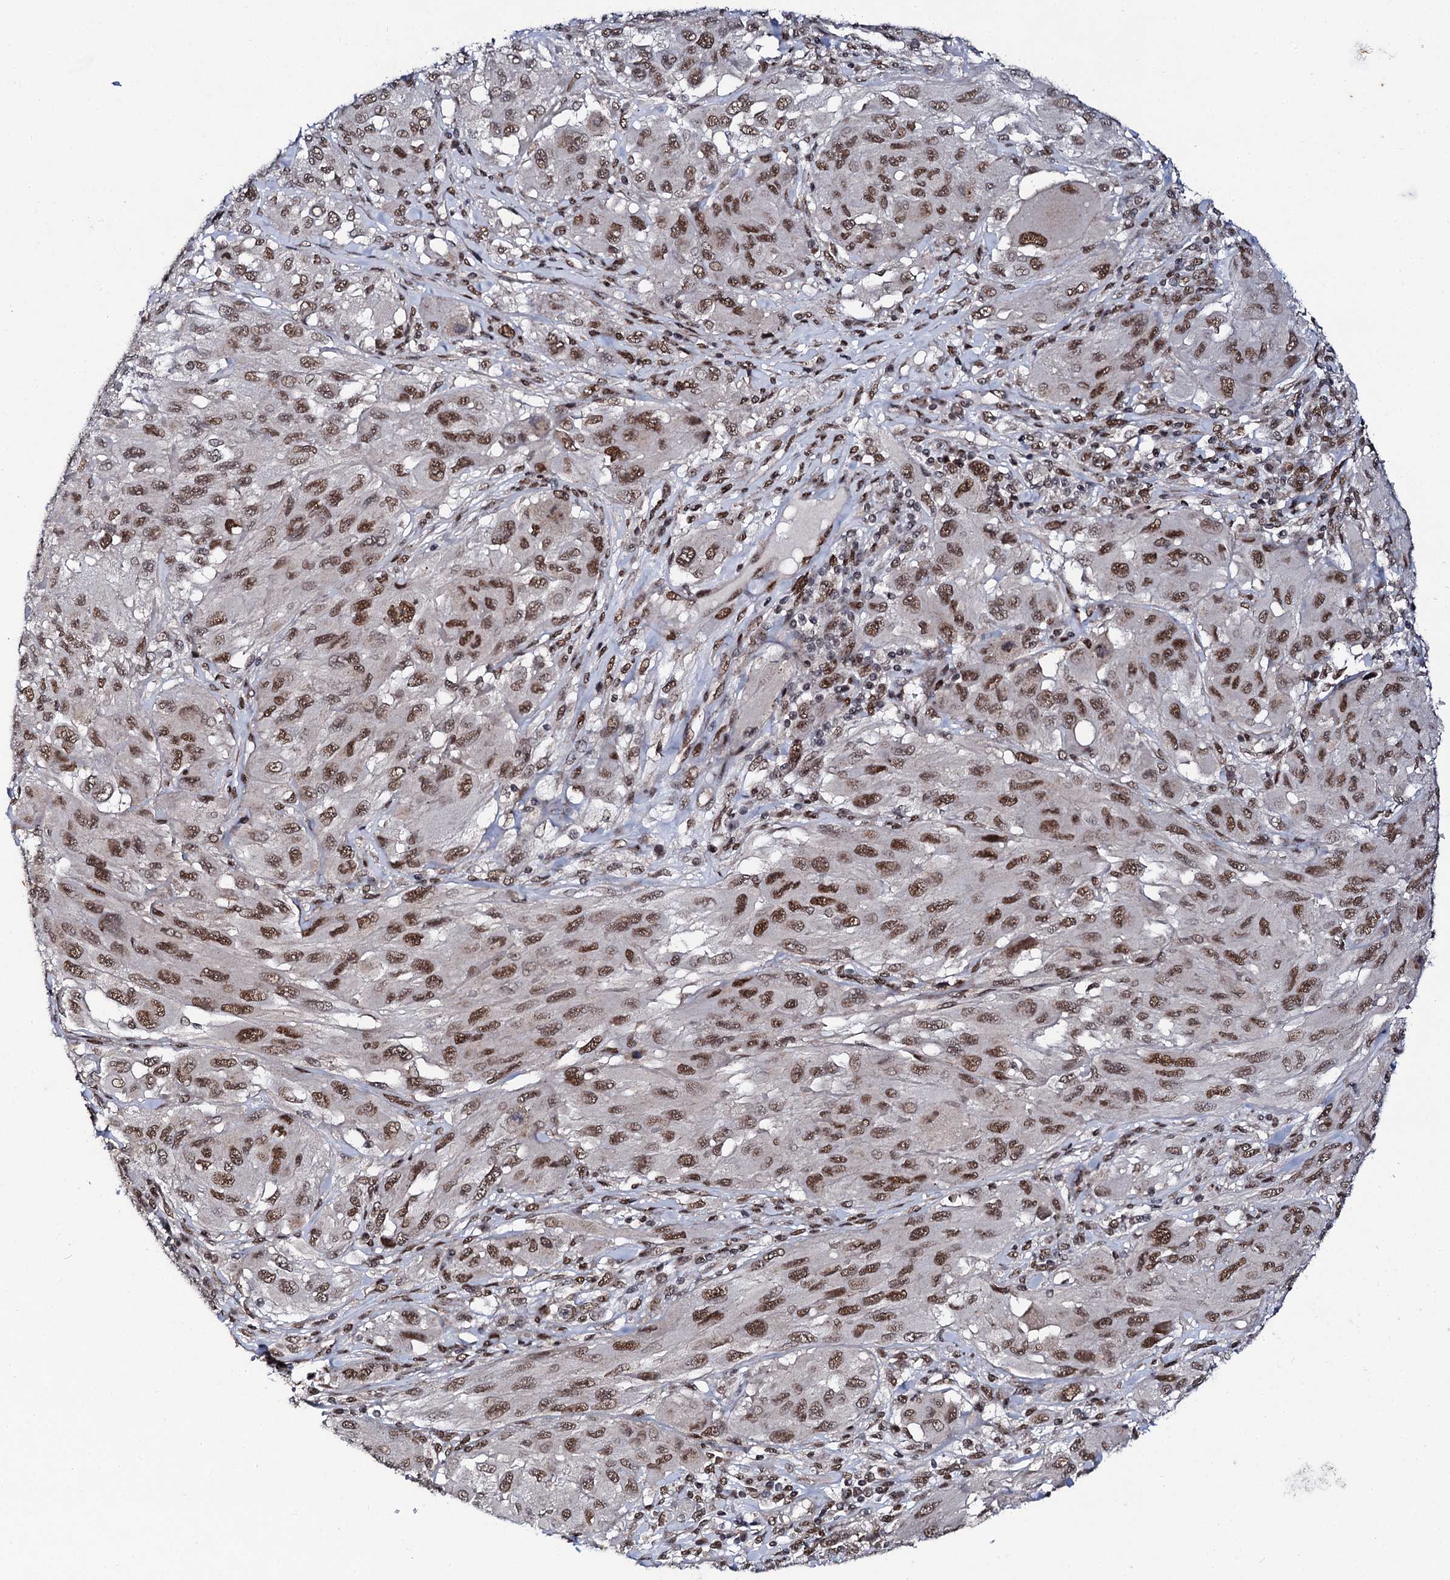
{"staining": {"intensity": "moderate", "quantity": ">75%", "location": "nuclear"}, "tissue": "melanoma", "cell_type": "Tumor cells", "image_type": "cancer", "snomed": [{"axis": "morphology", "description": "Malignant melanoma, NOS"}, {"axis": "topography", "description": "Skin"}], "caption": "There is medium levels of moderate nuclear positivity in tumor cells of melanoma, as demonstrated by immunohistochemical staining (brown color).", "gene": "CSTF3", "patient": {"sex": "female", "age": 91}}